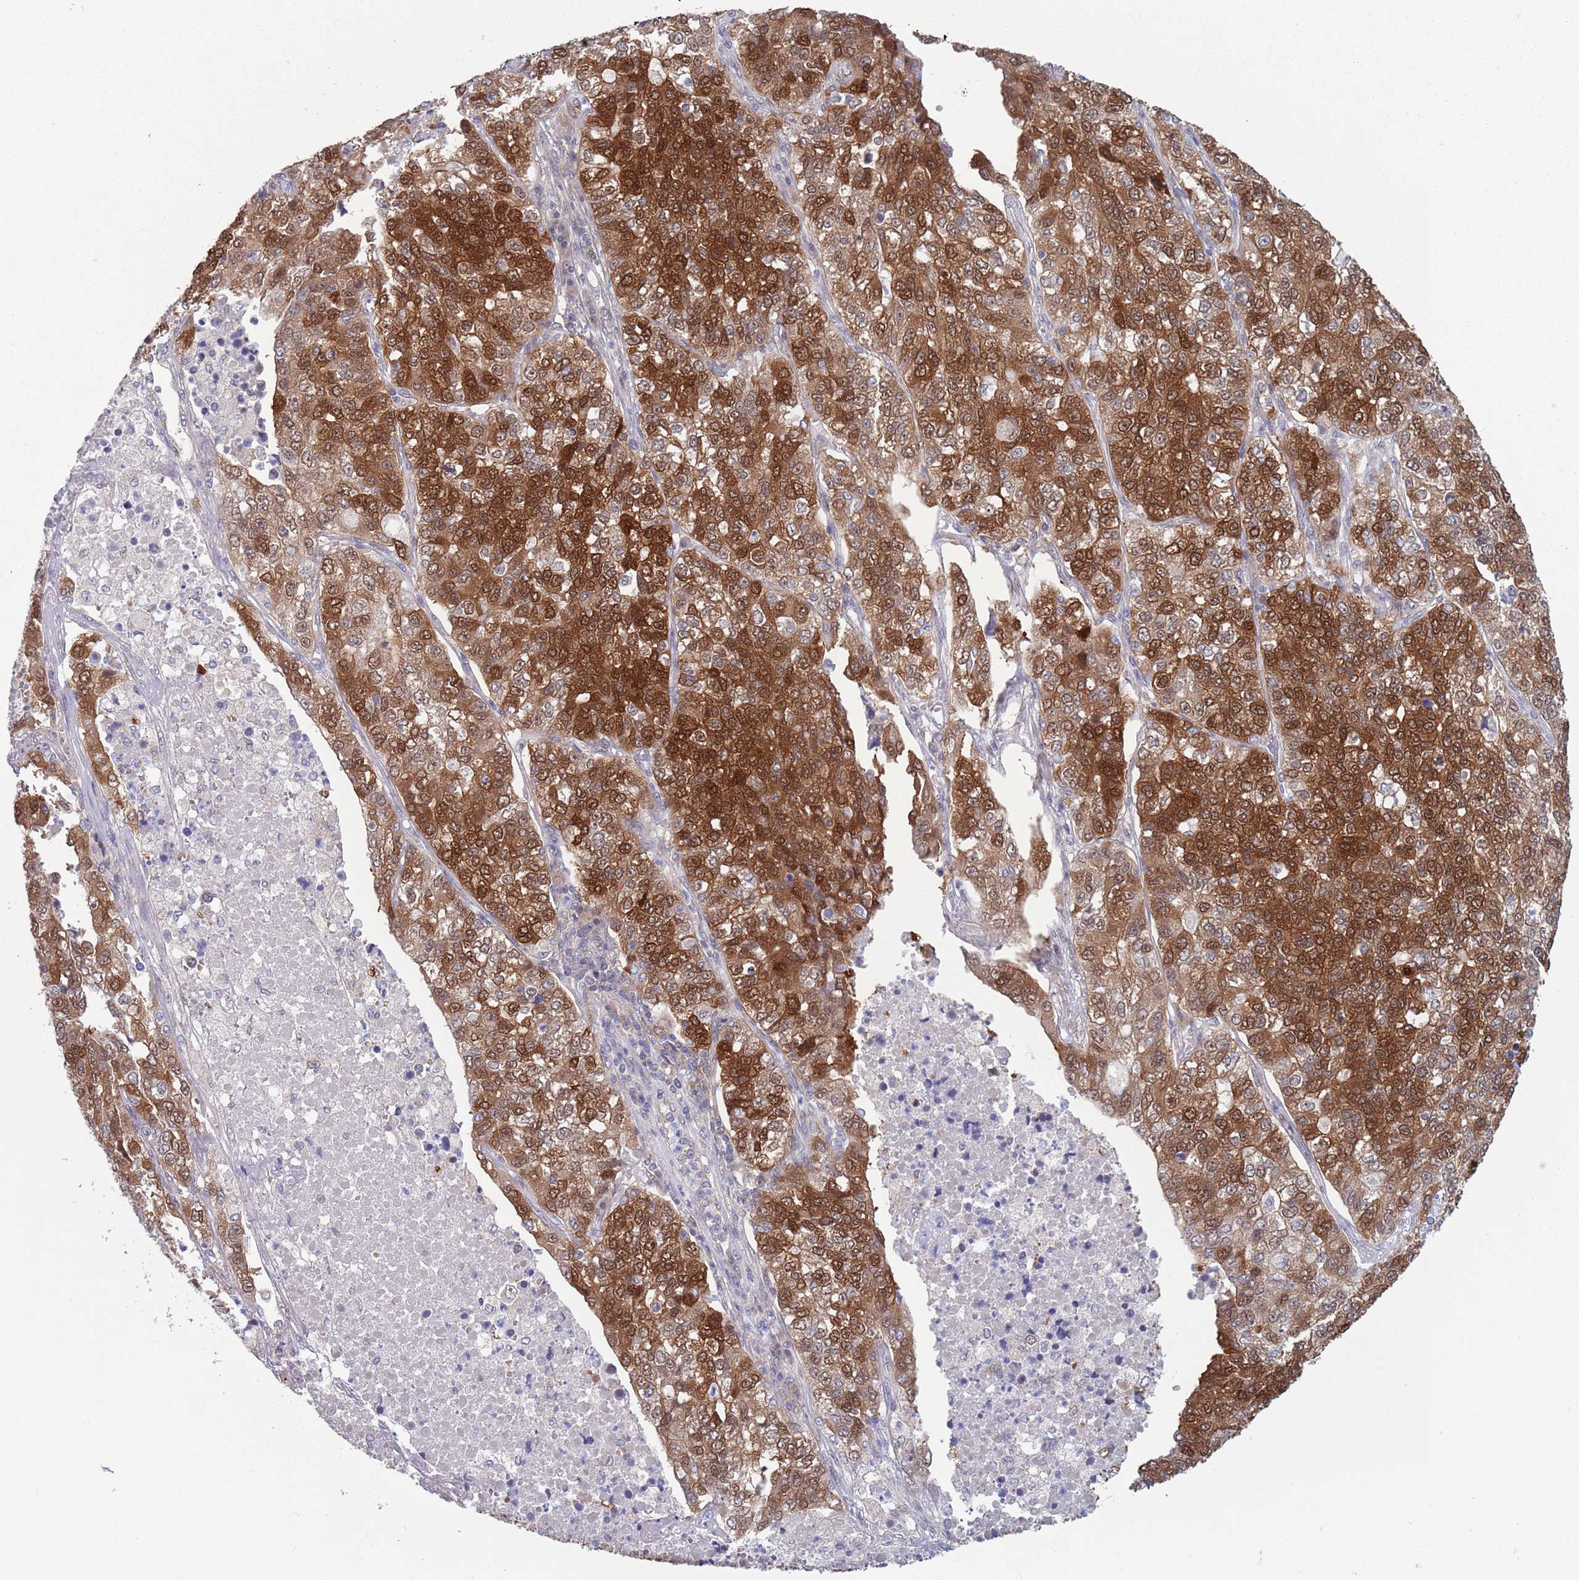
{"staining": {"intensity": "strong", "quantity": ">75%", "location": "cytoplasmic/membranous,nuclear"}, "tissue": "lung cancer", "cell_type": "Tumor cells", "image_type": "cancer", "snomed": [{"axis": "morphology", "description": "Adenocarcinoma, NOS"}, {"axis": "topography", "description": "Lung"}], "caption": "Approximately >75% of tumor cells in lung adenocarcinoma demonstrate strong cytoplasmic/membranous and nuclear protein staining as visualized by brown immunohistochemical staining.", "gene": "CLNS1A", "patient": {"sex": "male", "age": 49}}